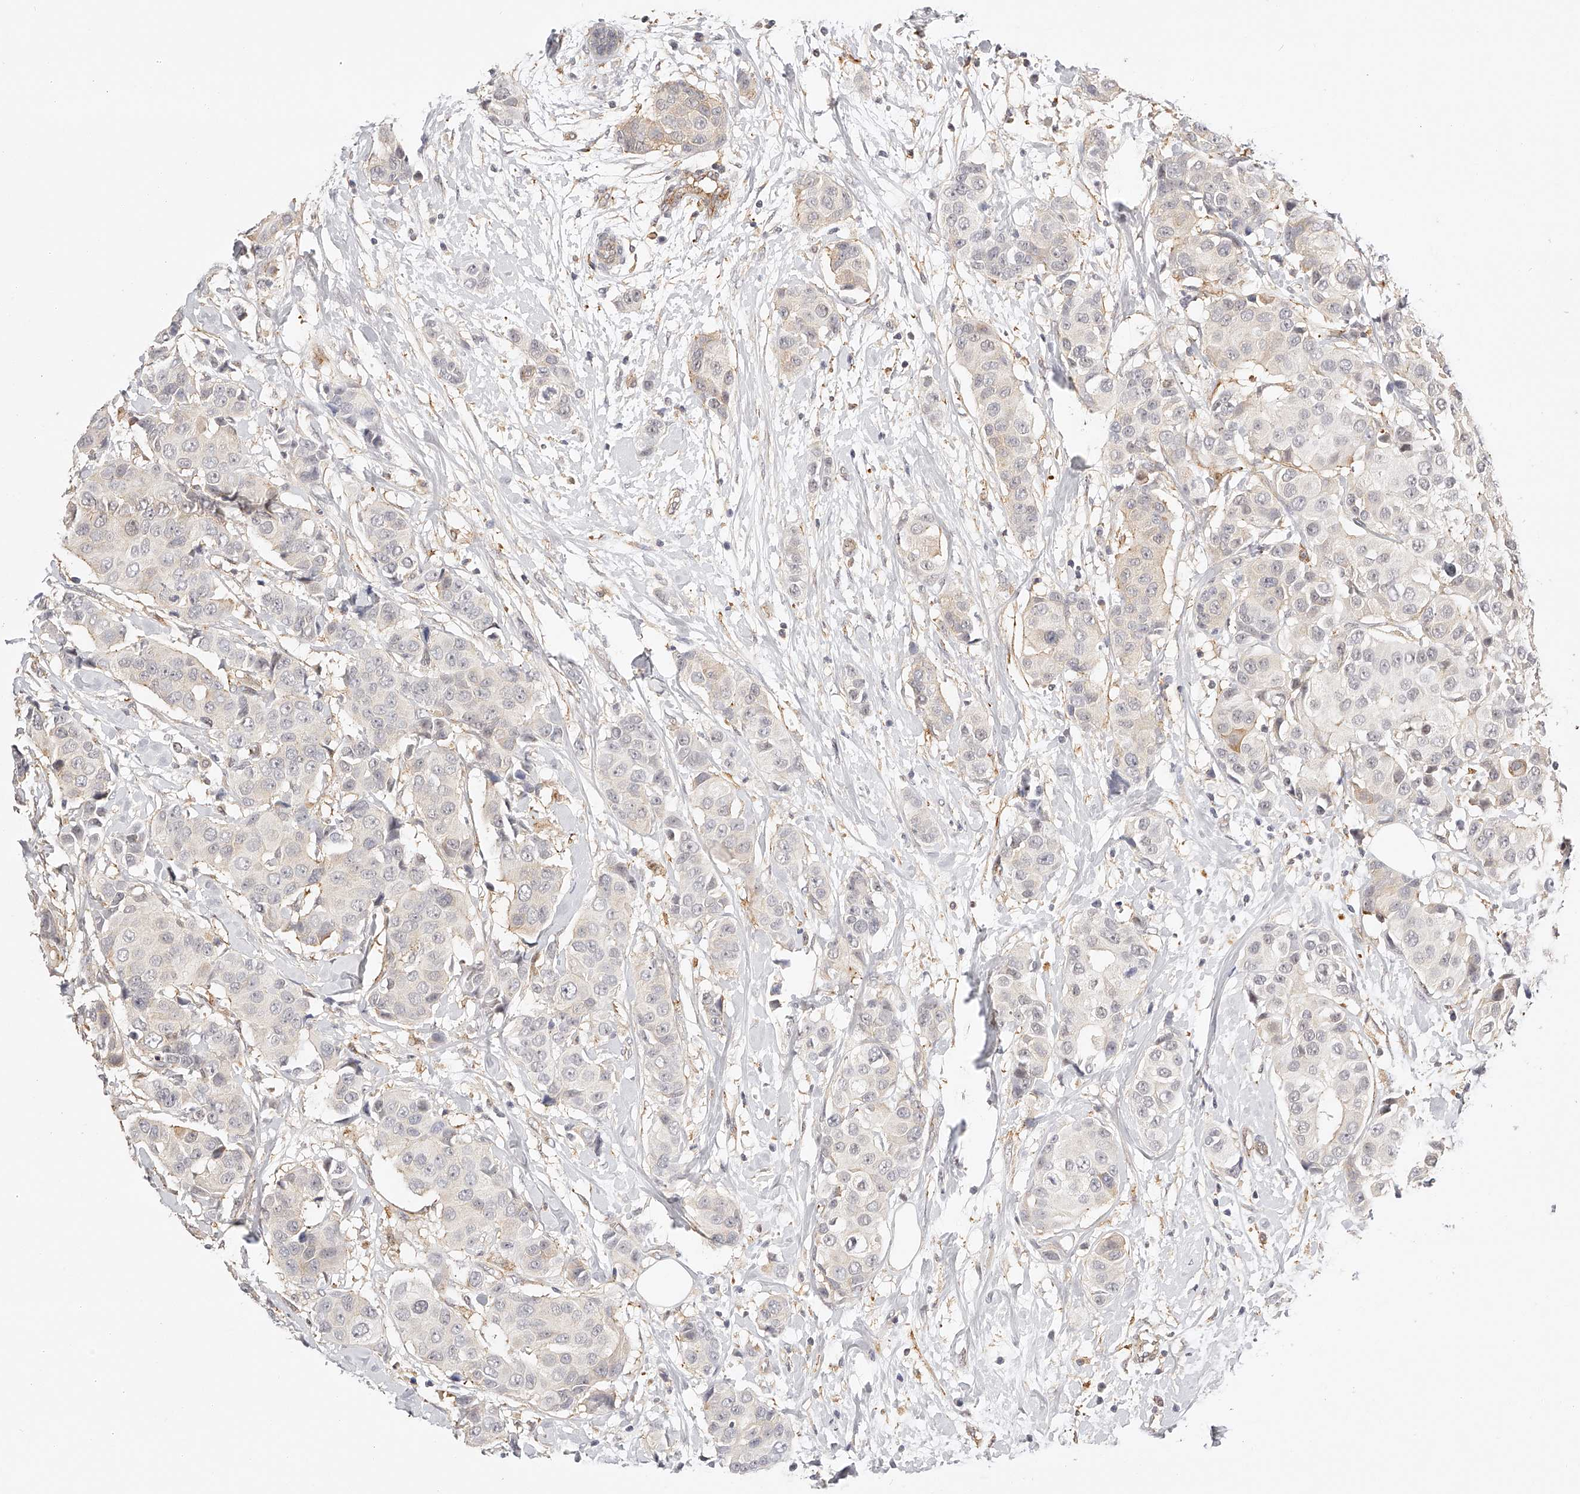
{"staining": {"intensity": "negative", "quantity": "none", "location": "none"}, "tissue": "breast cancer", "cell_type": "Tumor cells", "image_type": "cancer", "snomed": [{"axis": "morphology", "description": "Normal tissue, NOS"}, {"axis": "morphology", "description": "Duct carcinoma"}, {"axis": "topography", "description": "Breast"}], "caption": "Infiltrating ductal carcinoma (breast) stained for a protein using immunohistochemistry reveals no positivity tumor cells.", "gene": "SYNC", "patient": {"sex": "female", "age": 39}}